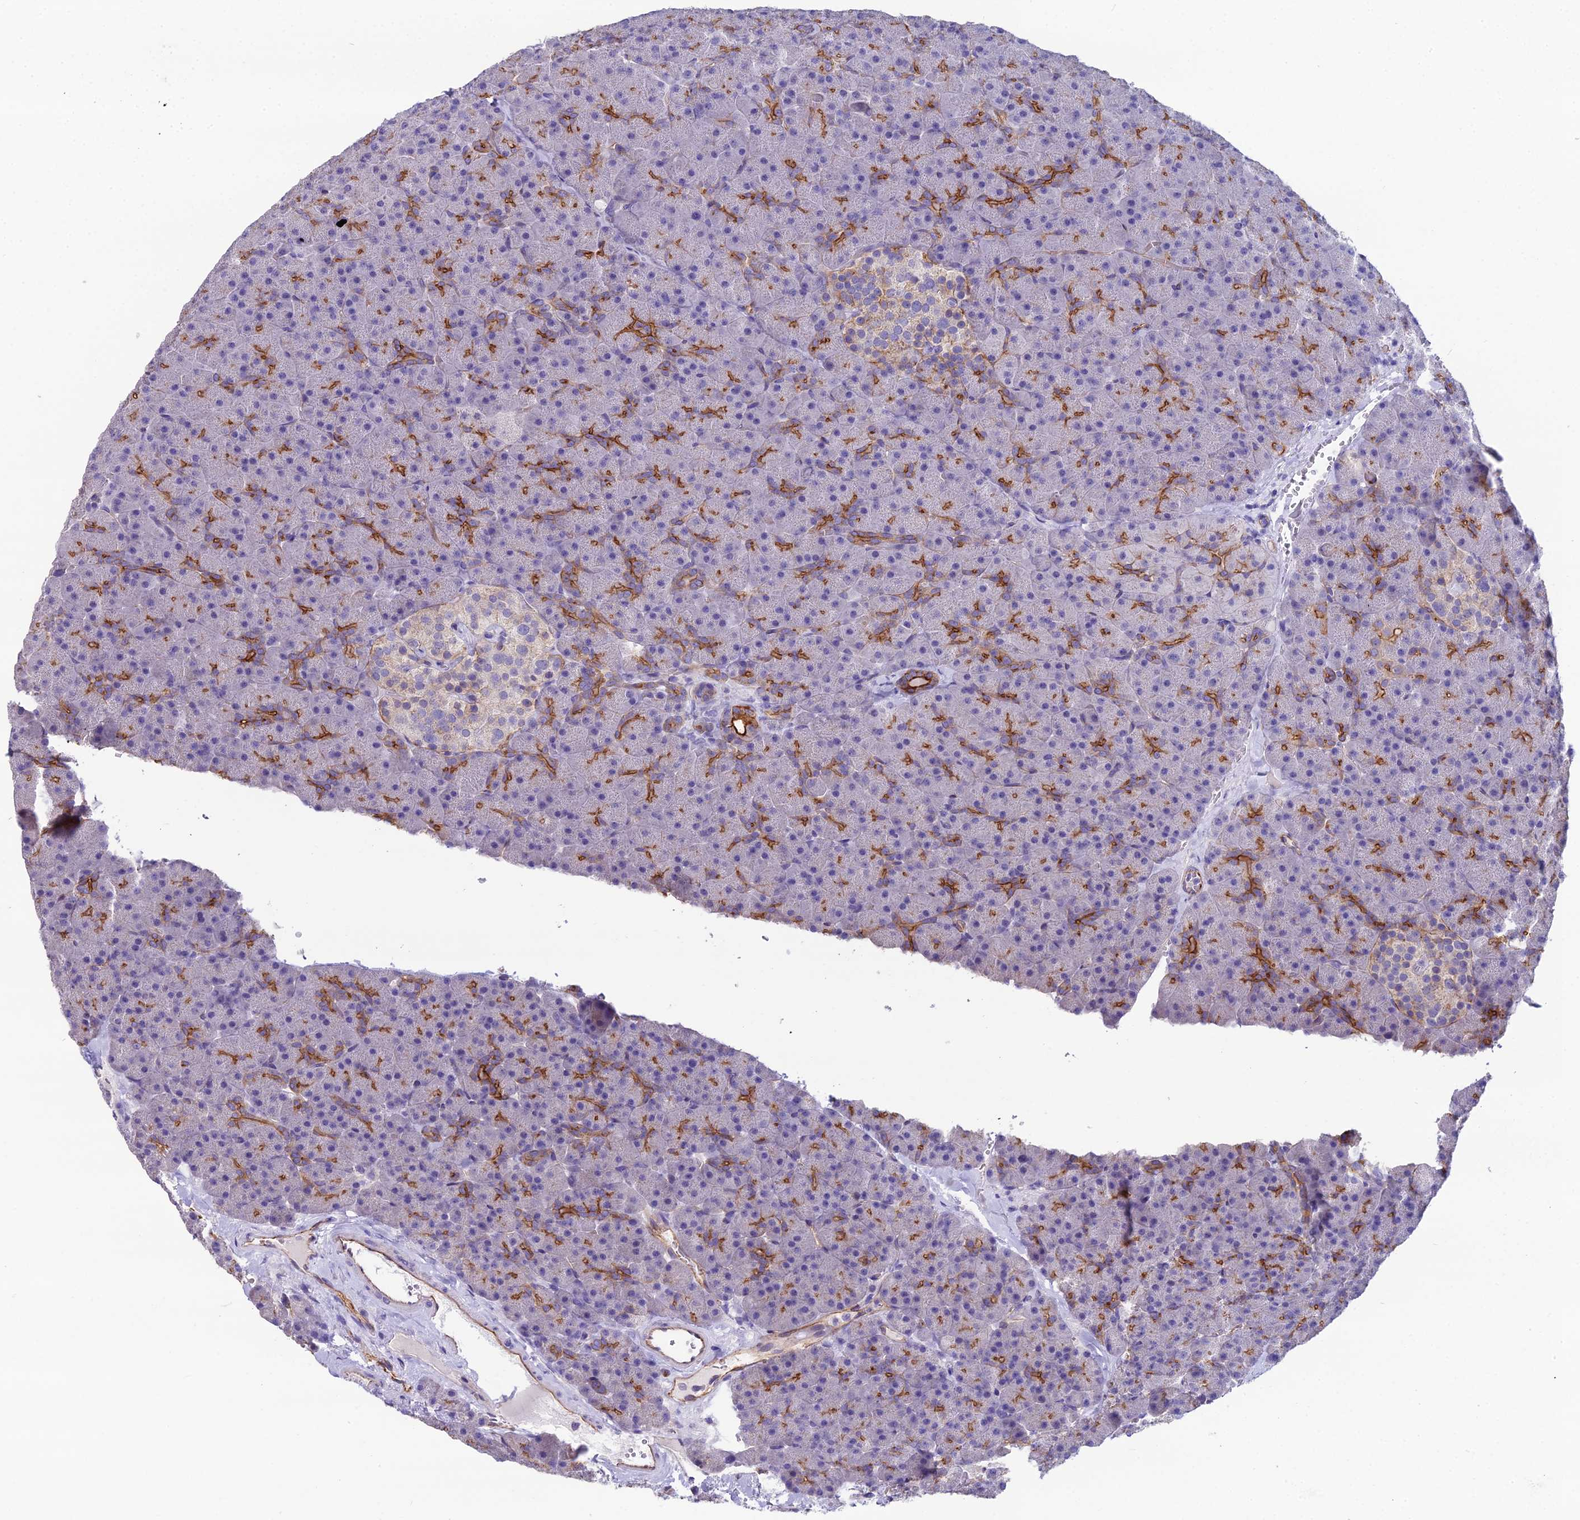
{"staining": {"intensity": "moderate", "quantity": "25%-75%", "location": "cytoplasmic/membranous"}, "tissue": "pancreas", "cell_type": "Exocrine glandular cells", "image_type": "normal", "snomed": [{"axis": "morphology", "description": "Normal tissue, NOS"}, {"axis": "topography", "description": "Pancreas"}], "caption": "High-power microscopy captured an immunohistochemistry image of unremarkable pancreas, revealing moderate cytoplasmic/membranous expression in about 25%-75% of exocrine glandular cells. (brown staining indicates protein expression, while blue staining denotes nuclei).", "gene": "CFAP47", "patient": {"sex": "male", "age": 36}}